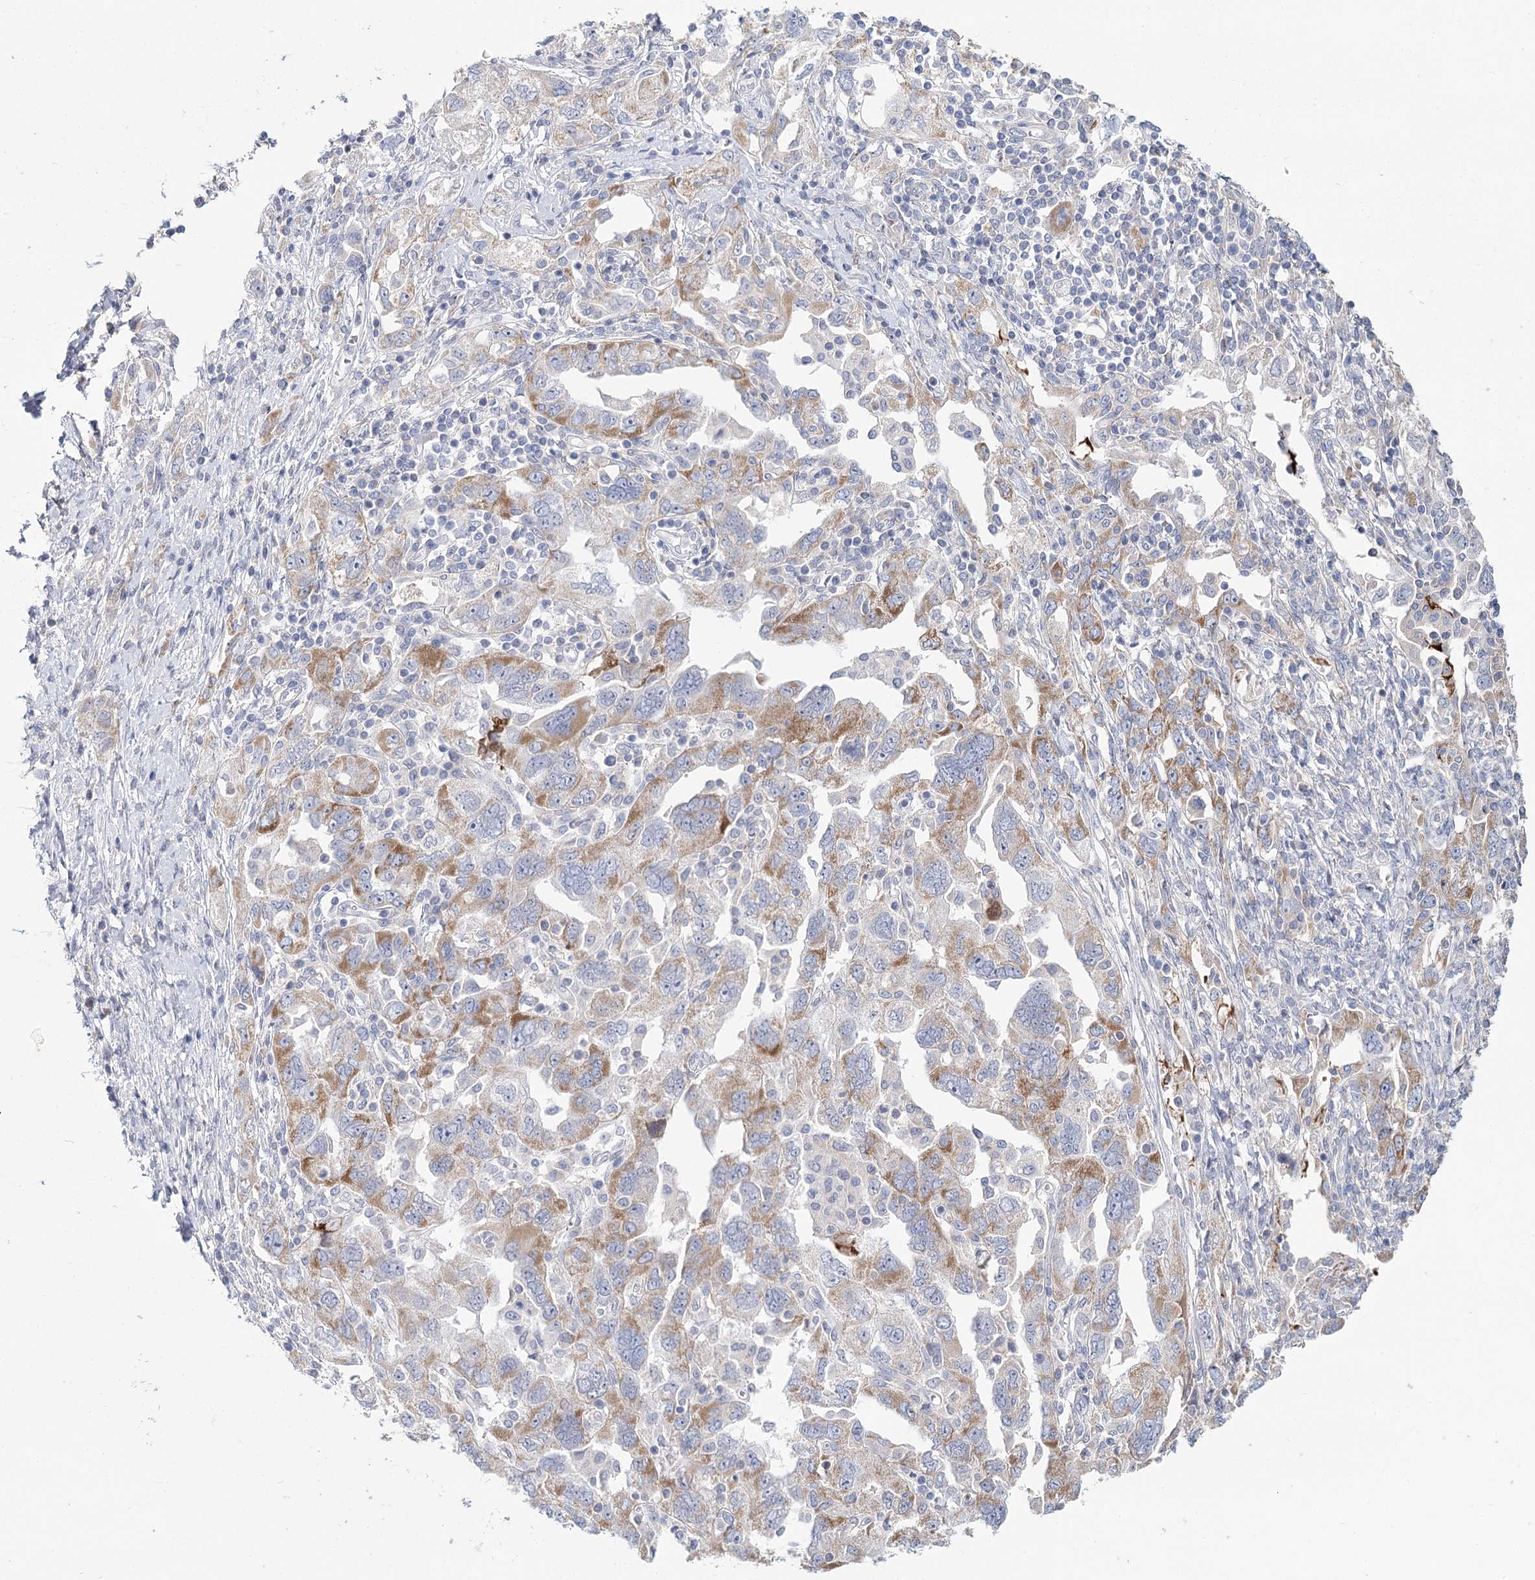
{"staining": {"intensity": "moderate", "quantity": "25%-75%", "location": "cytoplasmic/membranous"}, "tissue": "ovarian cancer", "cell_type": "Tumor cells", "image_type": "cancer", "snomed": [{"axis": "morphology", "description": "Carcinoma, NOS"}, {"axis": "morphology", "description": "Cystadenocarcinoma, serous, NOS"}, {"axis": "topography", "description": "Ovary"}], "caption": "The image exhibits immunohistochemical staining of ovarian cancer (carcinoma). There is moderate cytoplasmic/membranous positivity is appreciated in about 25%-75% of tumor cells. (DAB IHC, brown staining for protein, blue staining for nuclei).", "gene": "ARHGAP44", "patient": {"sex": "female", "age": 69}}